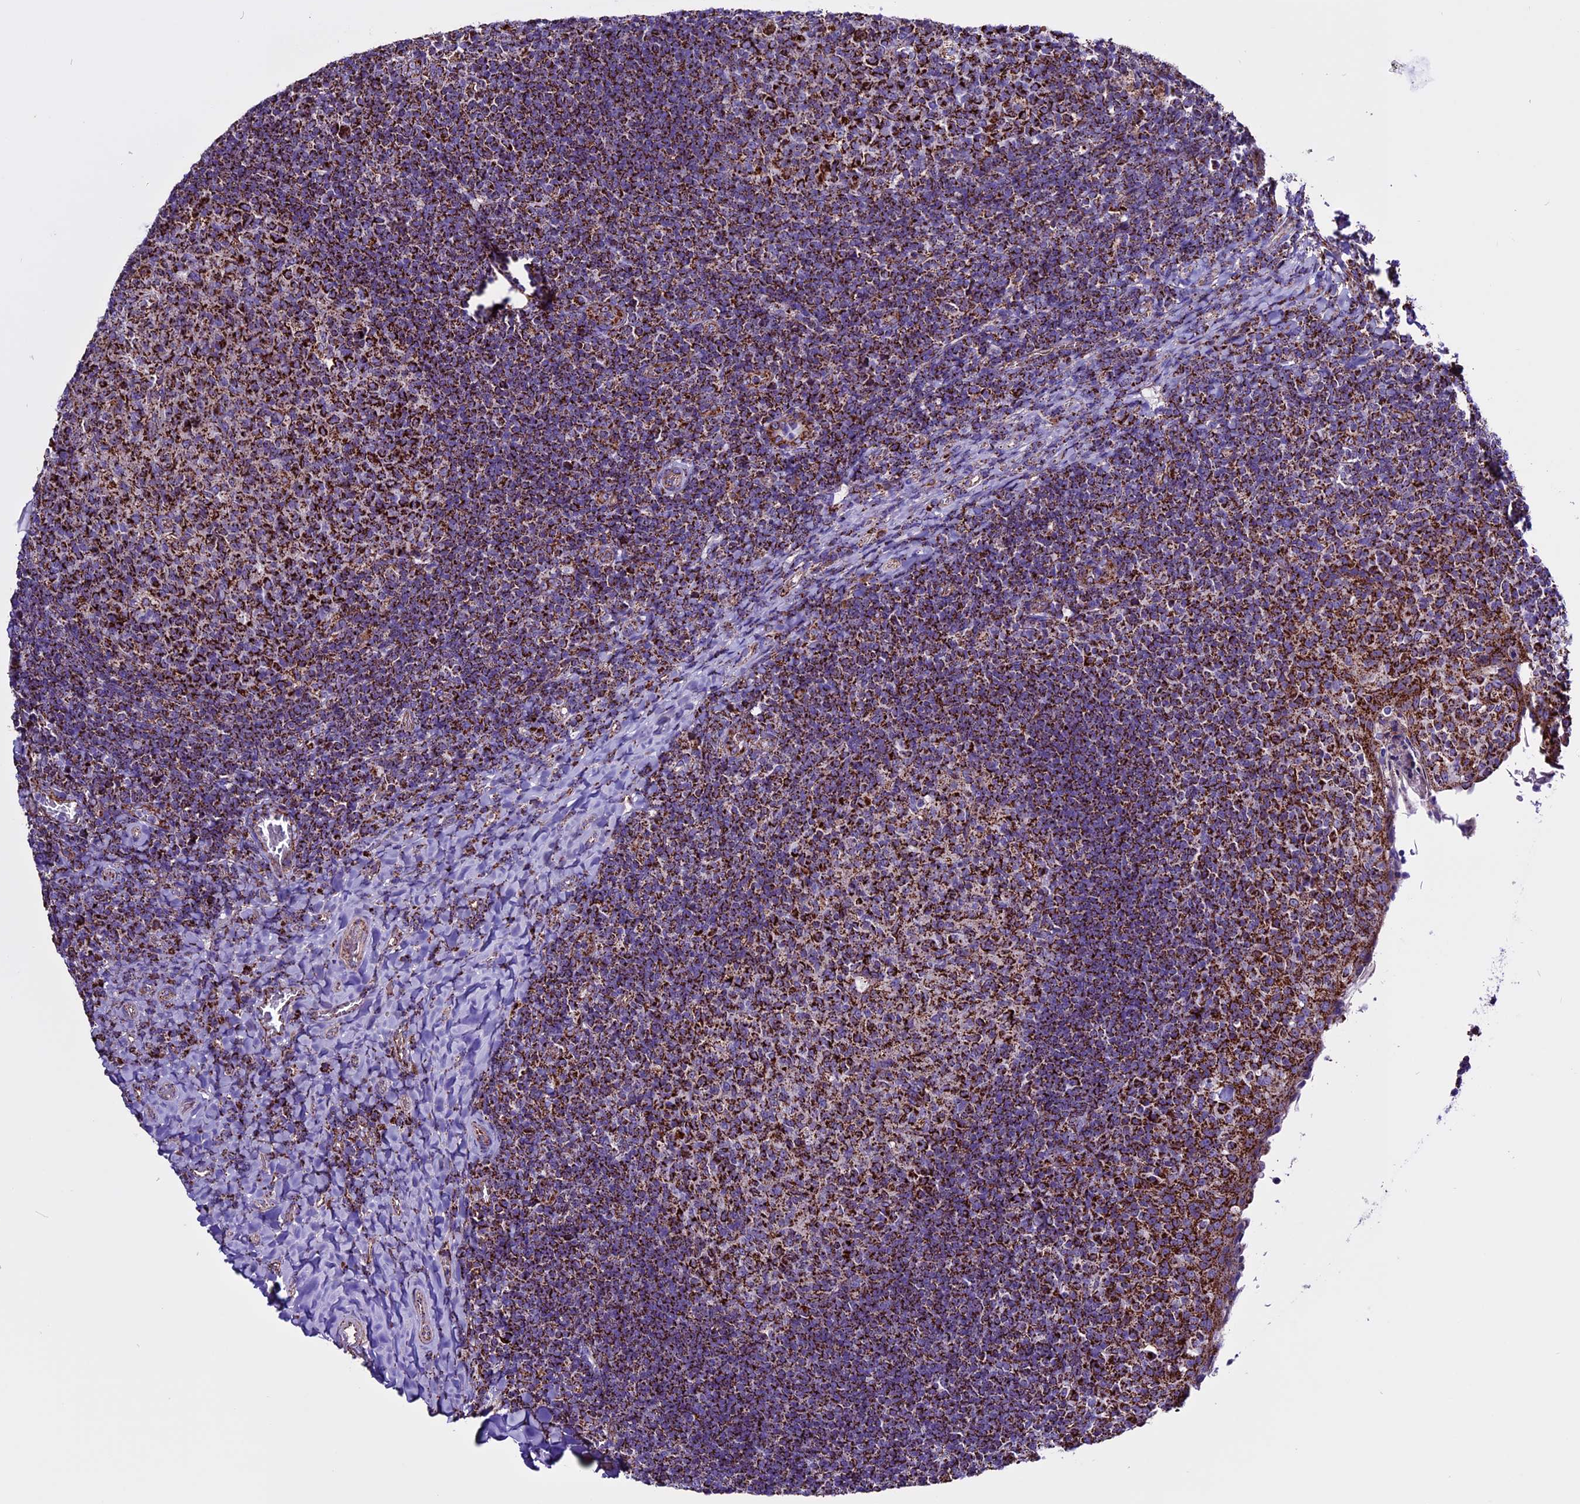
{"staining": {"intensity": "strong", "quantity": "25%-75%", "location": "cytoplasmic/membranous"}, "tissue": "tonsil", "cell_type": "Germinal center cells", "image_type": "normal", "snomed": [{"axis": "morphology", "description": "Normal tissue, NOS"}, {"axis": "topography", "description": "Tonsil"}], "caption": "The immunohistochemical stain shows strong cytoplasmic/membranous expression in germinal center cells of benign tonsil.", "gene": "CX3CL1", "patient": {"sex": "female", "age": 10}}